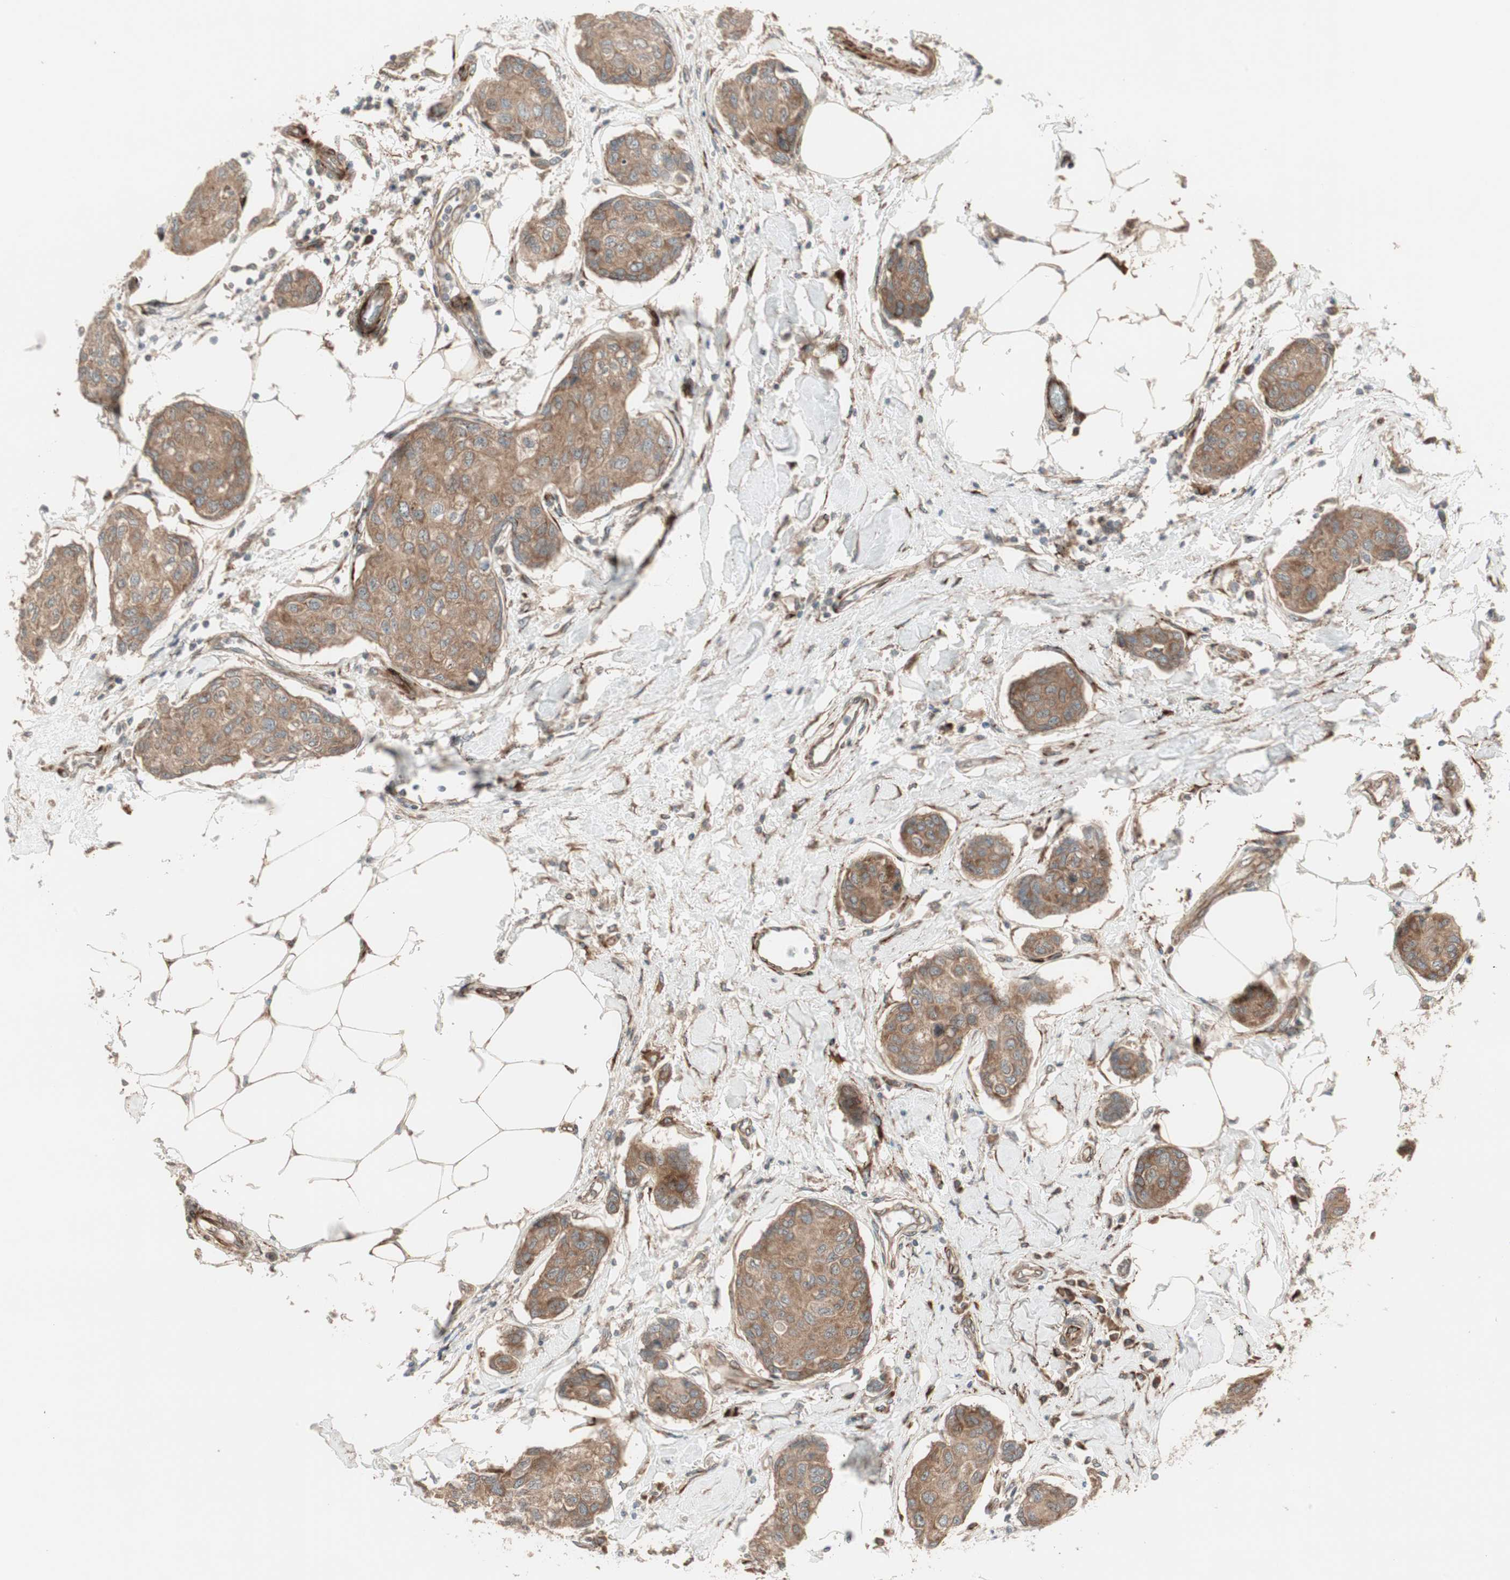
{"staining": {"intensity": "moderate", "quantity": ">75%", "location": "cytoplasmic/membranous"}, "tissue": "breast cancer", "cell_type": "Tumor cells", "image_type": "cancer", "snomed": [{"axis": "morphology", "description": "Duct carcinoma"}, {"axis": "topography", "description": "Breast"}], "caption": "Human breast cancer stained with a brown dye displays moderate cytoplasmic/membranous positive expression in approximately >75% of tumor cells.", "gene": "PPP2R5E", "patient": {"sex": "female", "age": 80}}